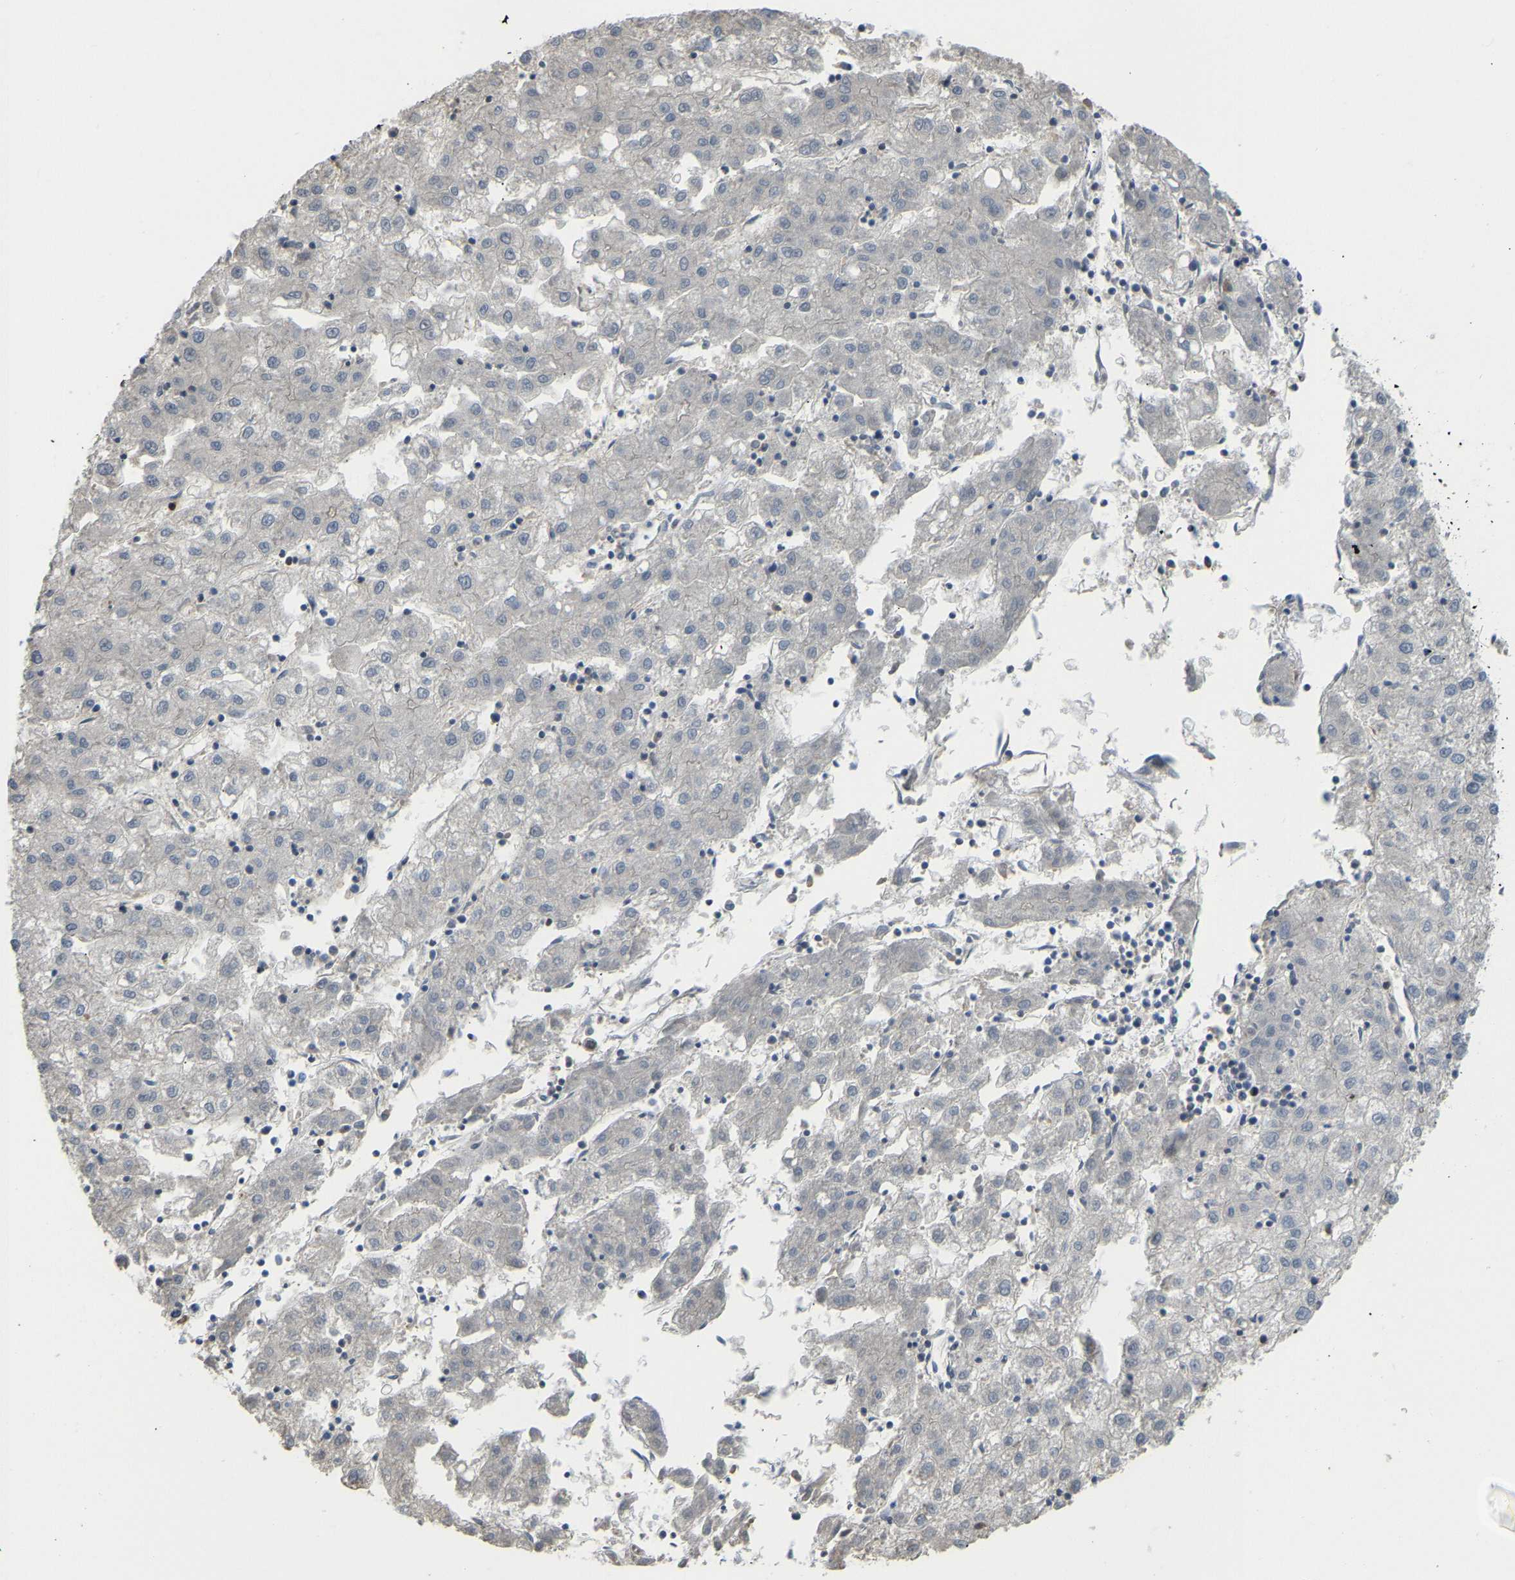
{"staining": {"intensity": "negative", "quantity": "none", "location": "none"}, "tissue": "liver cancer", "cell_type": "Tumor cells", "image_type": "cancer", "snomed": [{"axis": "morphology", "description": "Carcinoma, Hepatocellular, NOS"}, {"axis": "topography", "description": "Liver"}], "caption": "Immunohistochemistry (IHC) histopathology image of neoplastic tissue: hepatocellular carcinoma (liver) stained with DAB (3,3'-diaminobenzidine) shows no significant protein staining in tumor cells.", "gene": "KIAA1671", "patient": {"sex": "male", "age": 72}}